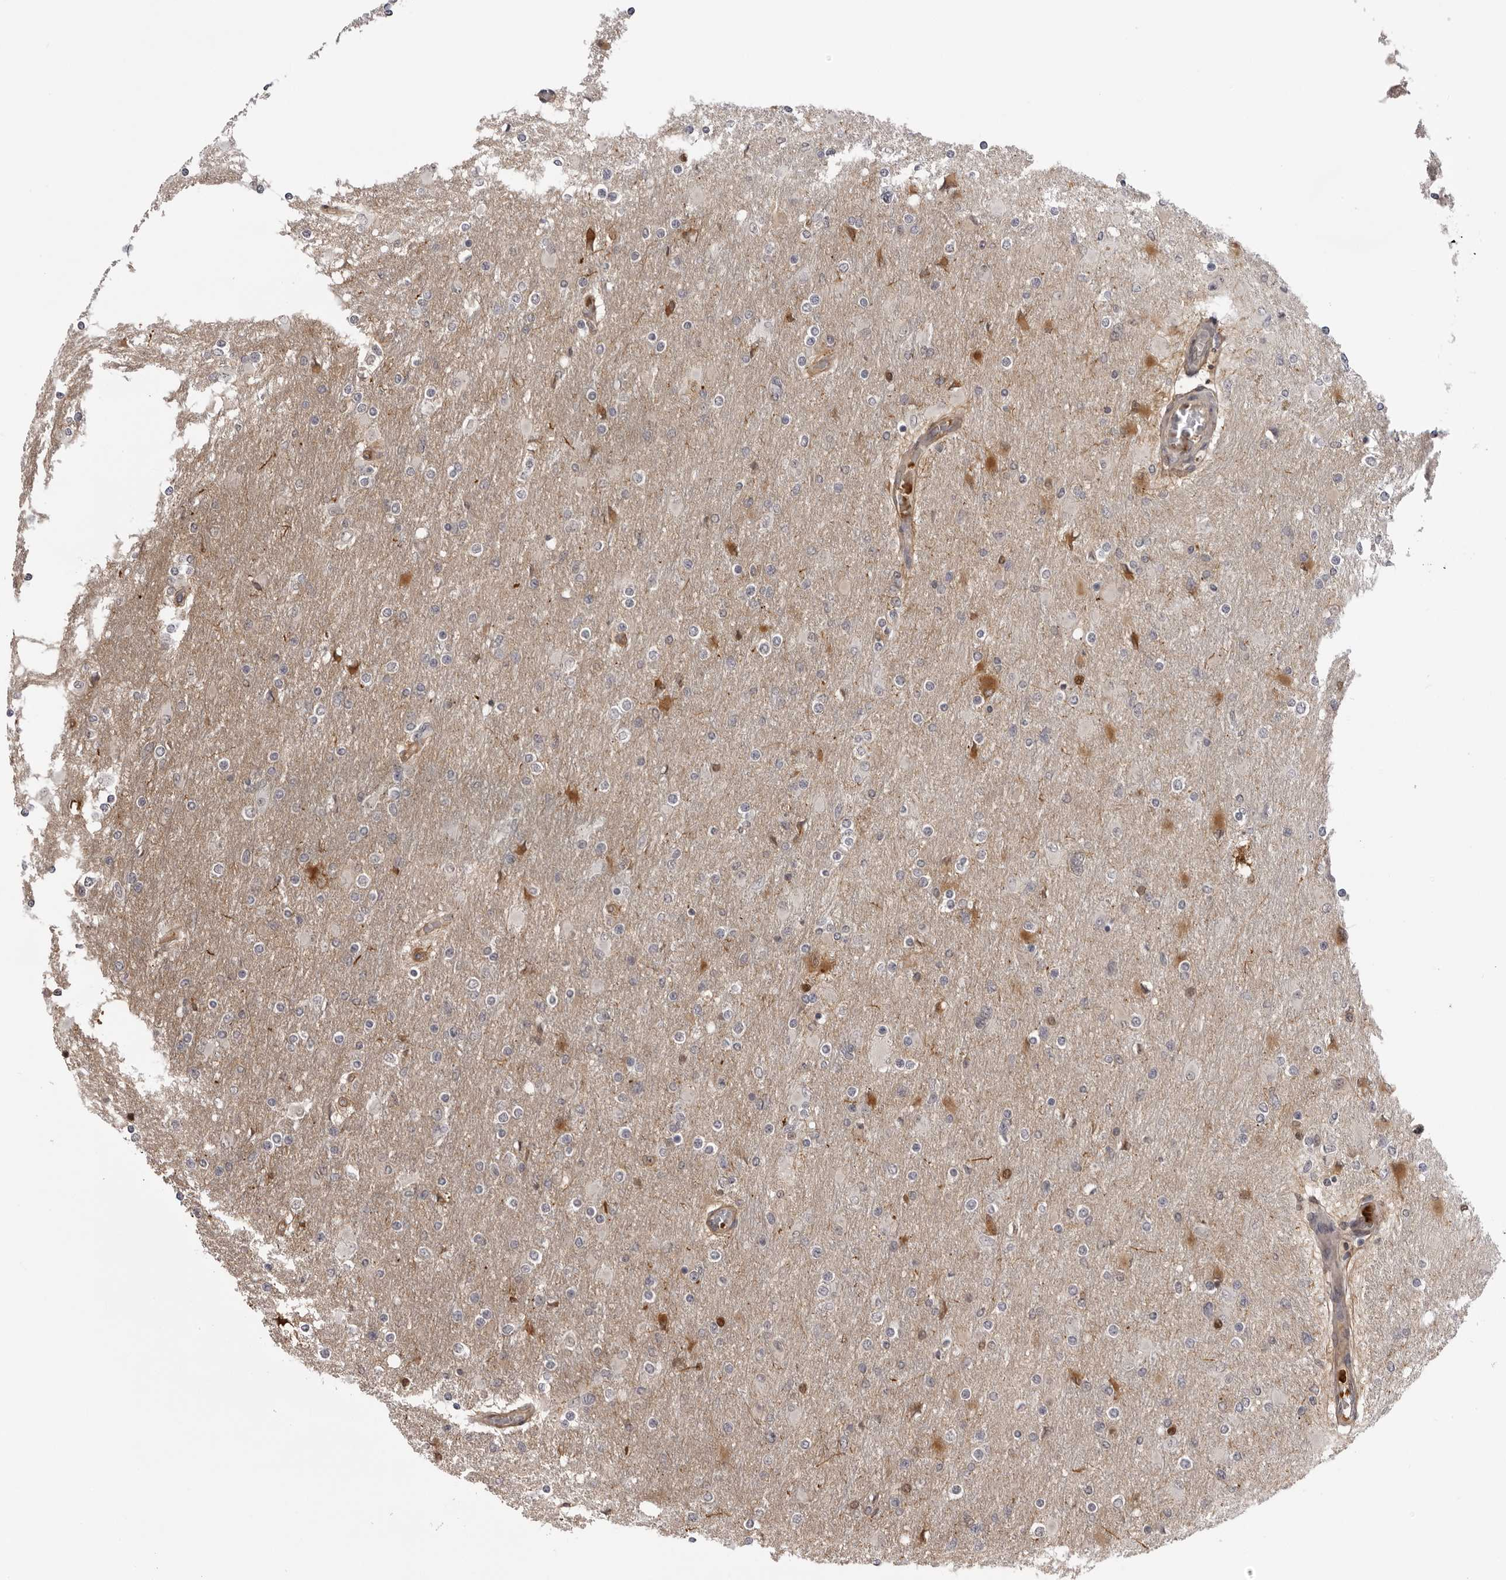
{"staining": {"intensity": "negative", "quantity": "none", "location": "none"}, "tissue": "glioma", "cell_type": "Tumor cells", "image_type": "cancer", "snomed": [{"axis": "morphology", "description": "Glioma, malignant, High grade"}, {"axis": "topography", "description": "Cerebral cortex"}], "caption": "Immunohistochemistry (IHC) of human glioma displays no positivity in tumor cells. (DAB (3,3'-diaminobenzidine) immunohistochemistry (IHC) visualized using brightfield microscopy, high magnification).", "gene": "PLEKHF2", "patient": {"sex": "female", "age": 36}}